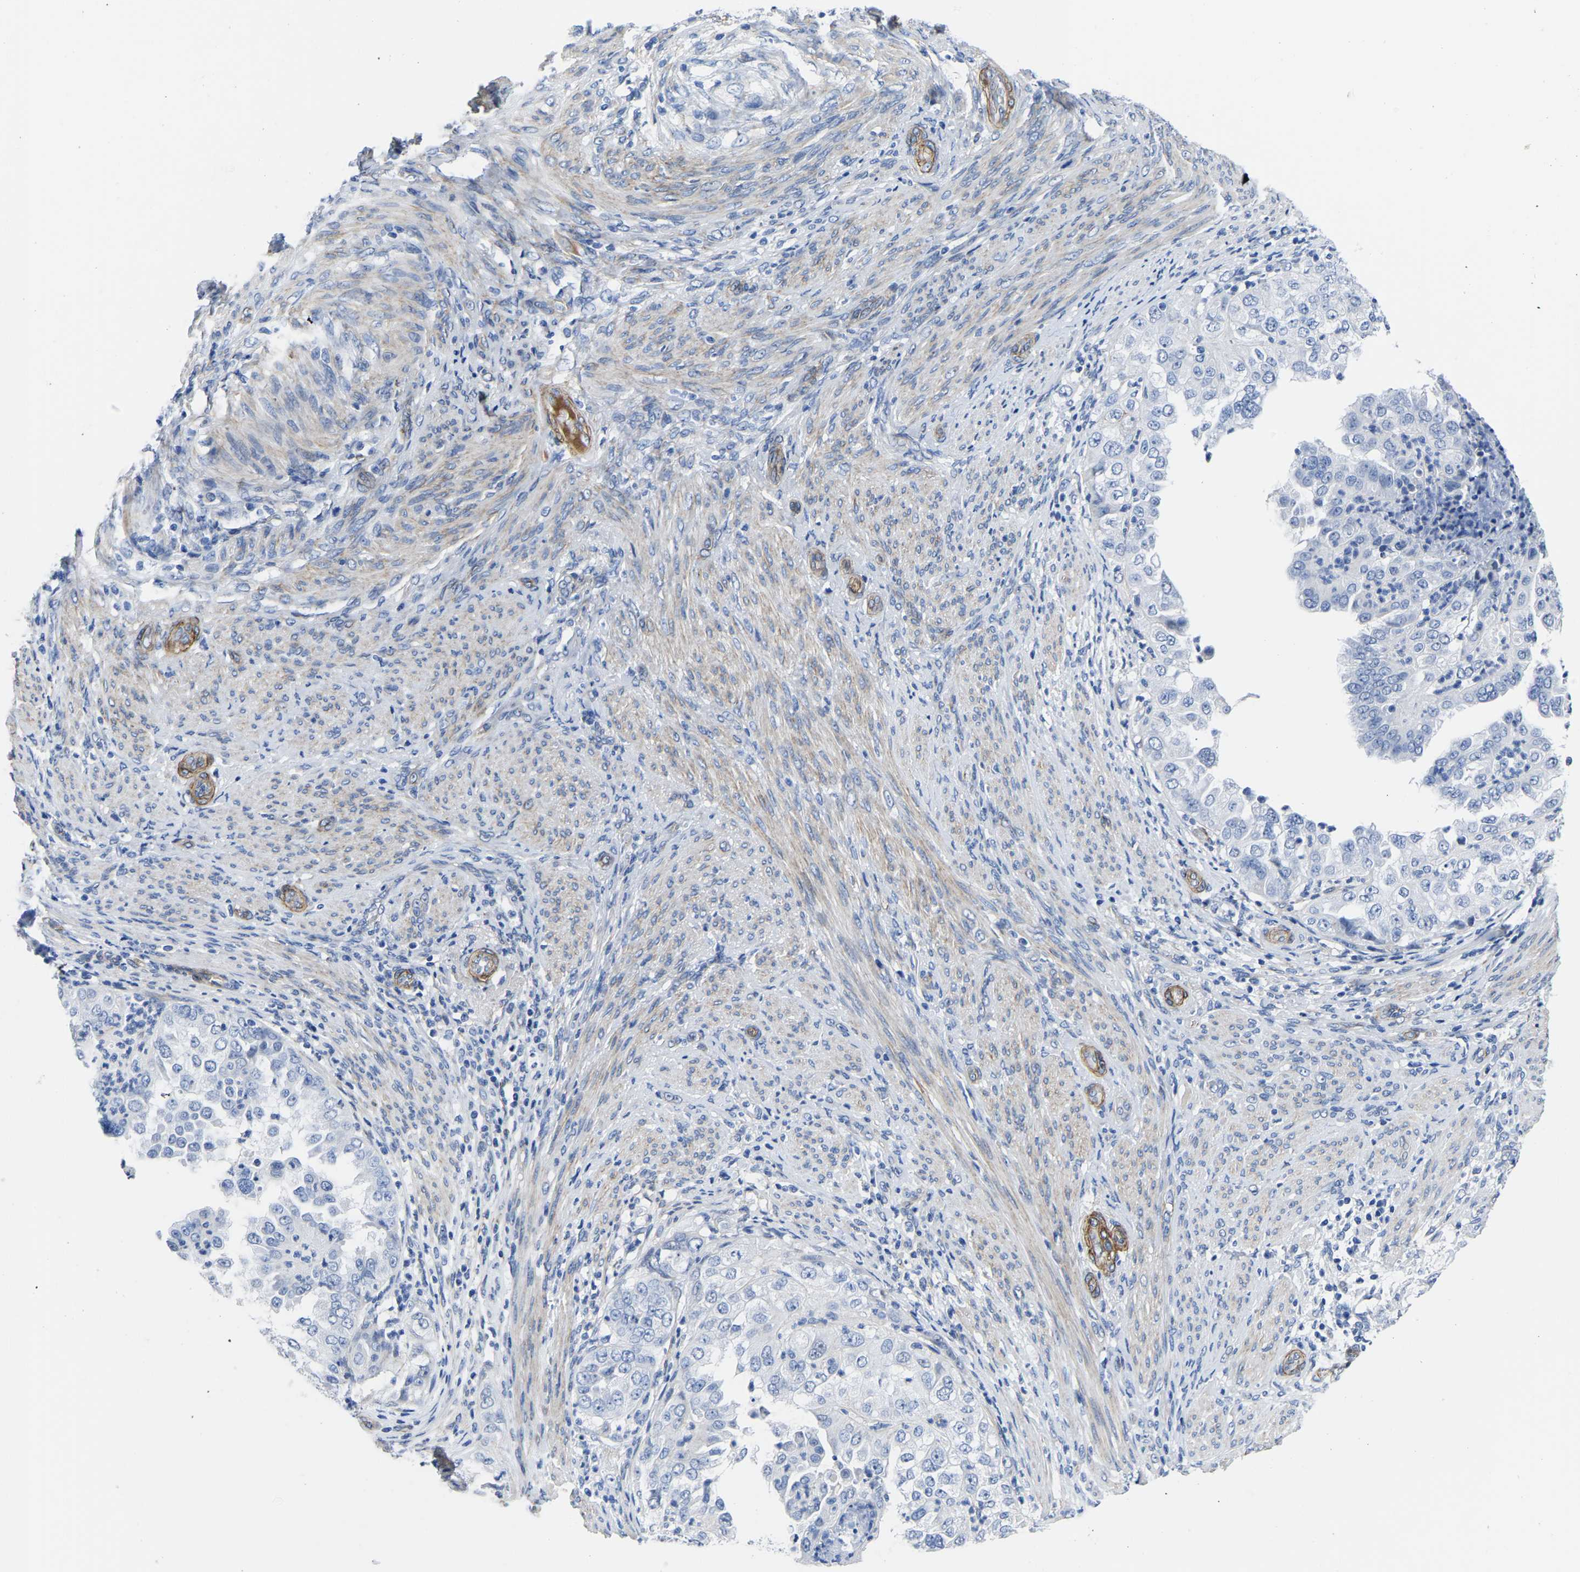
{"staining": {"intensity": "negative", "quantity": "none", "location": "none"}, "tissue": "endometrial cancer", "cell_type": "Tumor cells", "image_type": "cancer", "snomed": [{"axis": "morphology", "description": "Adenocarcinoma, NOS"}, {"axis": "topography", "description": "Endometrium"}], "caption": "An IHC photomicrograph of endometrial adenocarcinoma is shown. There is no staining in tumor cells of endometrial adenocarcinoma.", "gene": "SLC45A3", "patient": {"sex": "female", "age": 85}}